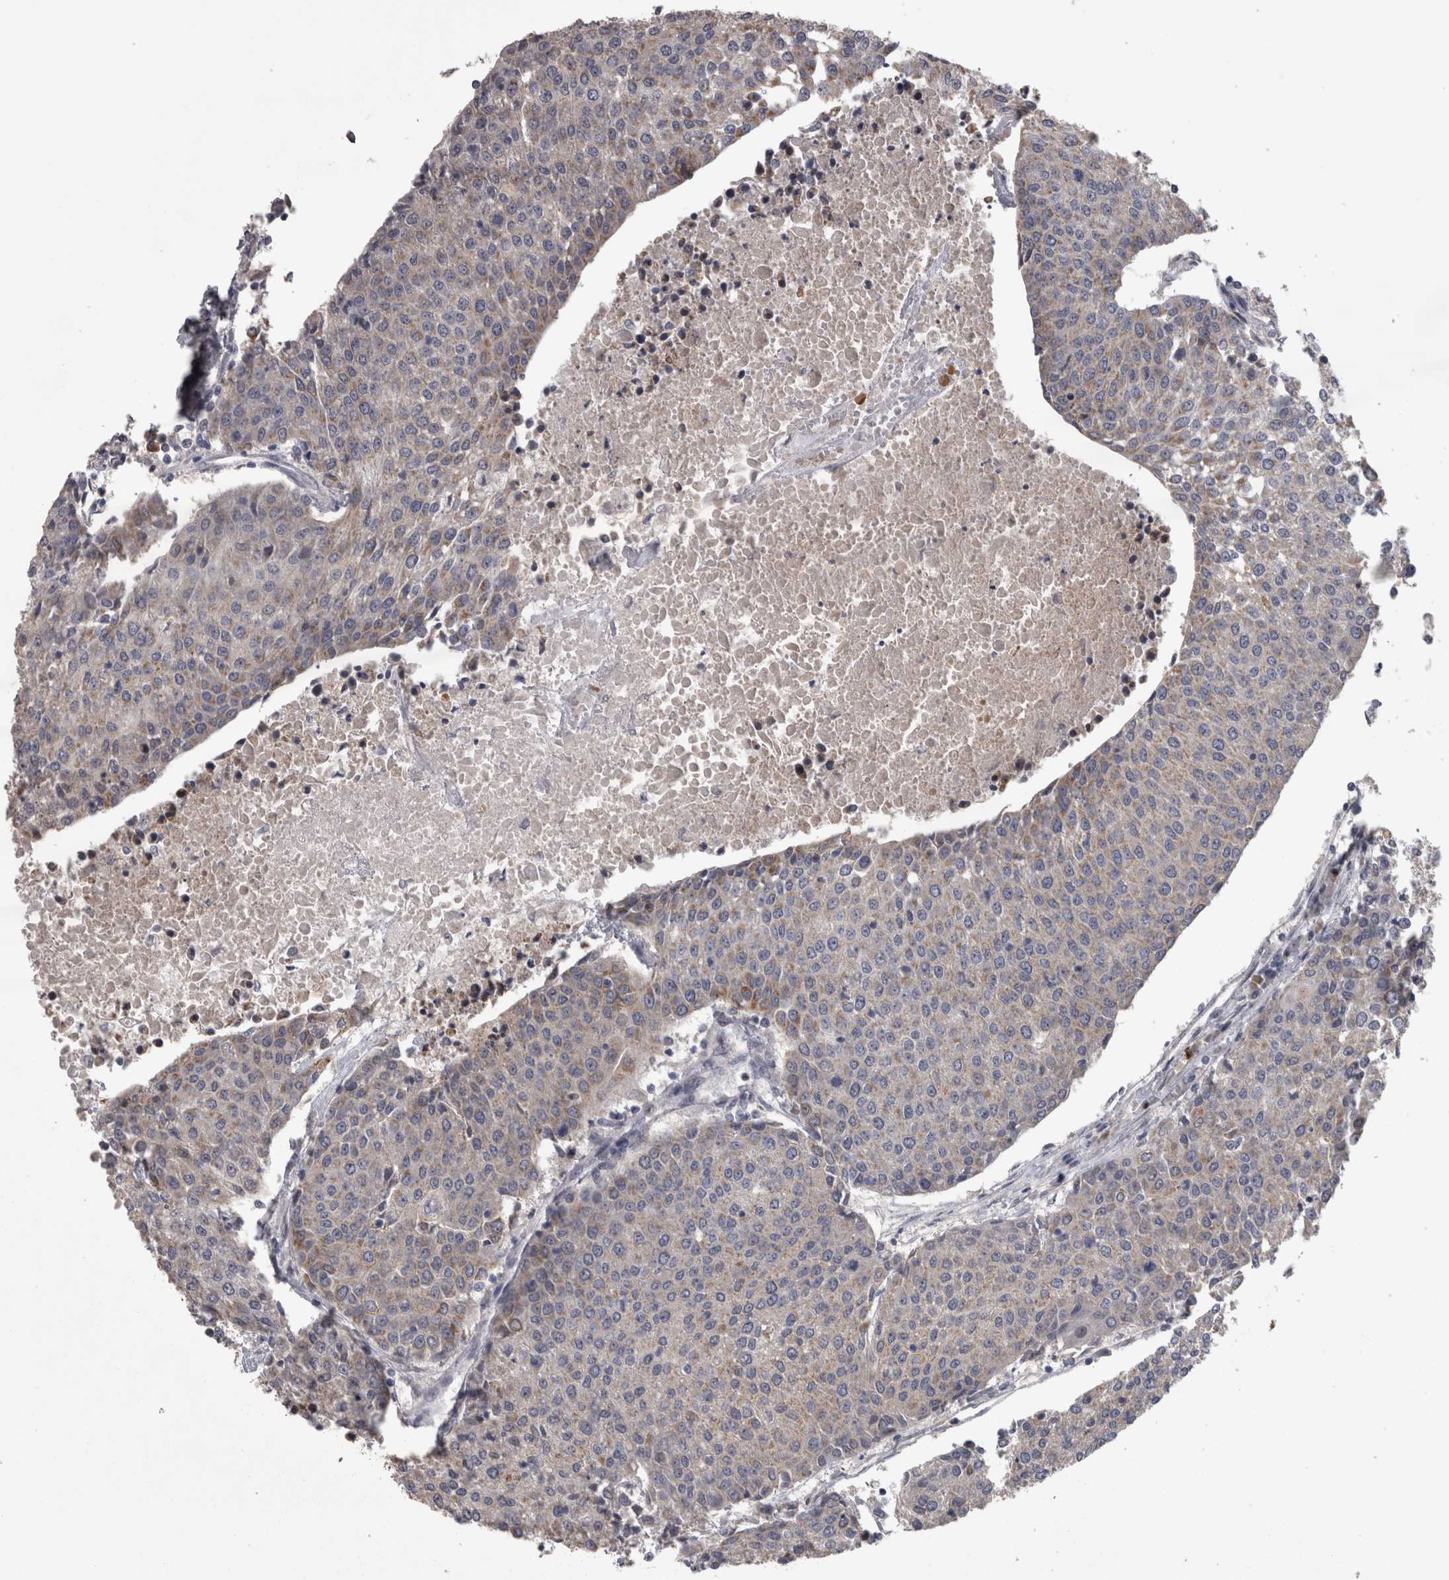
{"staining": {"intensity": "weak", "quantity": ">75%", "location": "cytoplasmic/membranous"}, "tissue": "urothelial cancer", "cell_type": "Tumor cells", "image_type": "cancer", "snomed": [{"axis": "morphology", "description": "Urothelial carcinoma, High grade"}, {"axis": "topography", "description": "Urinary bladder"}], "caption": "High-power microscopy captured an immunohistochemistry photomicrograph of urothelial carcinoma (high-grade), revealing weak cytoplasmic/membranous staining in about >75% of tumor cells. (DAB (3,3'-diaminobenzidine) IHC, brown staining for protein, blue staining for nuclei).", "gene": "DBT", "patient": {"sex": "female", "age": 85}}